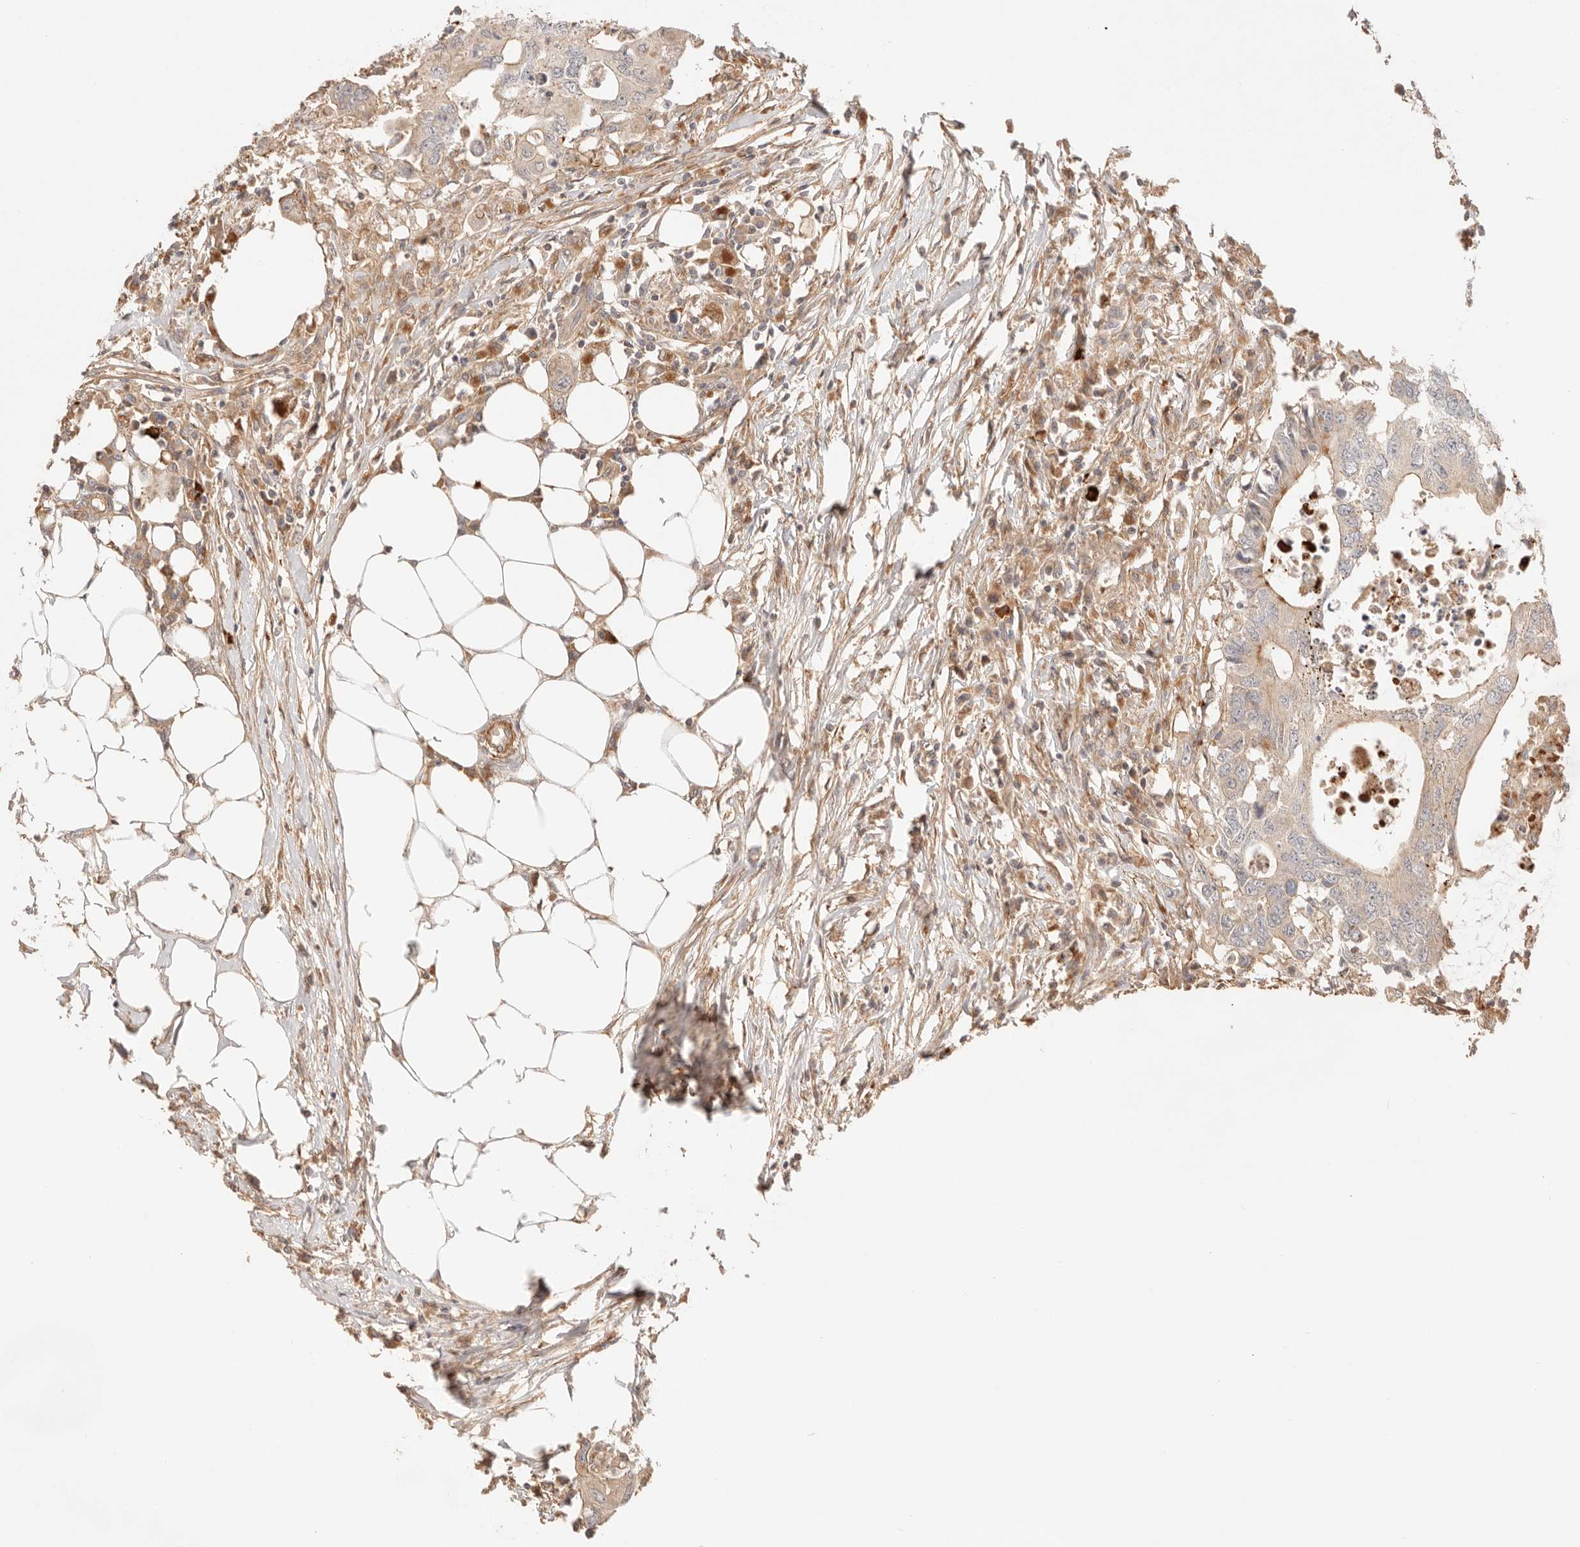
{"staining": {"intensity": "weak", "quantity": ">75%", "location": "cytoplasmic/membranous"}, "tissue": "colorectal cancer", "cell_type": "Tumor cells", "image_type": "cancer", "snomed": [{"axis": "morphology", "description": "Adenocarcinoma, NOS"}, {"axis": "topography", "description": "Colon"}], "caption": "This micrograph exhibits colorectal adenocarcinoma stained with IHC to label a protein in brown. The cytoplasmic/membranous of tumor cells show weak positivity for the protein. Nuclei are counter-stained blue.", "gene": "IL1R2", "patient": {"sex": "male", "age": 71}}